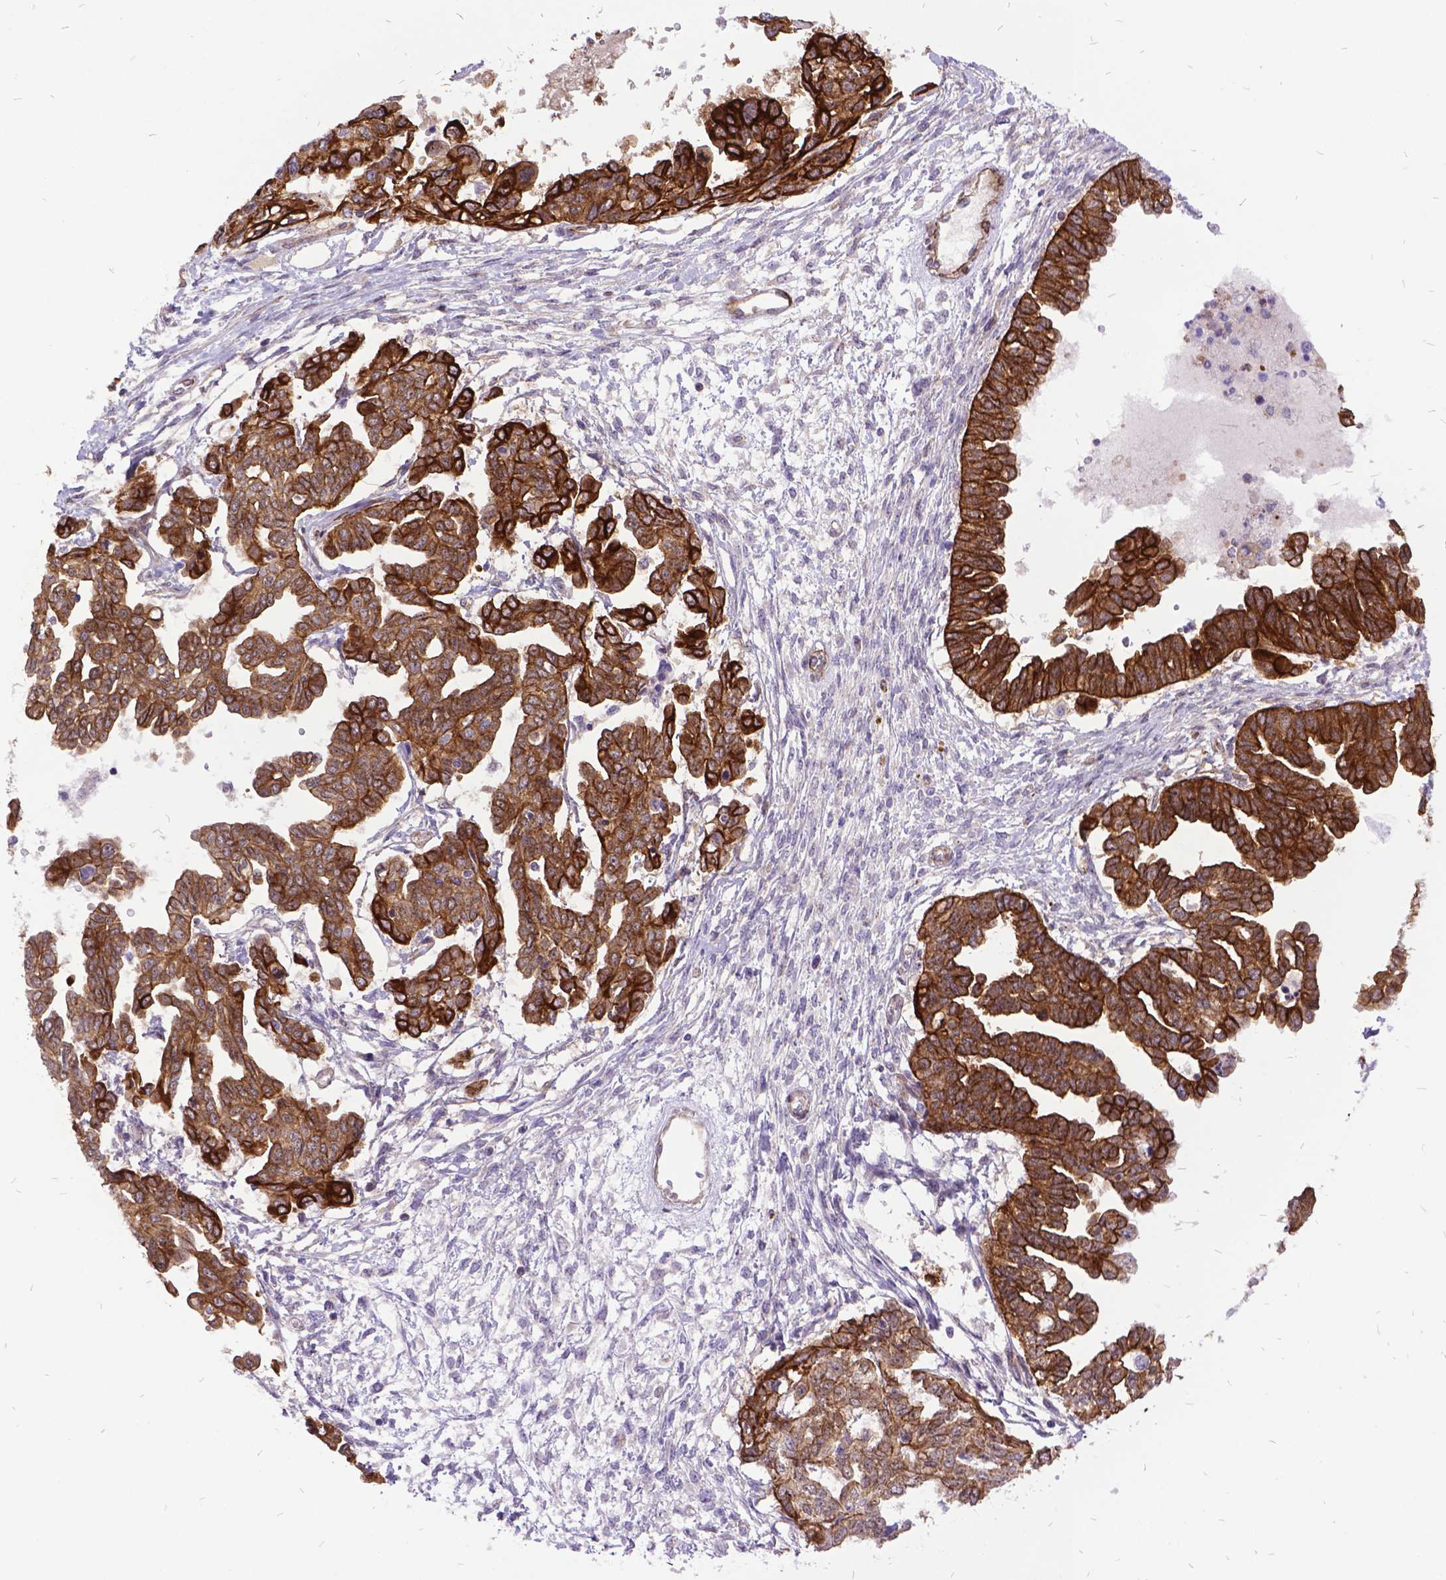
{"staining": {"intensity": "moderate", "quantity": ">75%", "location": "cytoplasmic/membranous"}, "tissue": "ovarian cancer", "cell_type": "Tumor cells", "image_type": "cancer", "snomed": [{"axis": "morphology", "description": "Cystadenocarcinoma, serous, NOS"}, {"axis": "topography", "description": "Ovary"}], "caption": "This micrograph exhibits IHC staining of human ovarian serous cystadenocarcinoma, with medium moderate cytoplasmic/membranous positivity in approximately >75% of tumor cells.", "gene": "GRB7", "patient": {"sex": "female", "age": 53}}